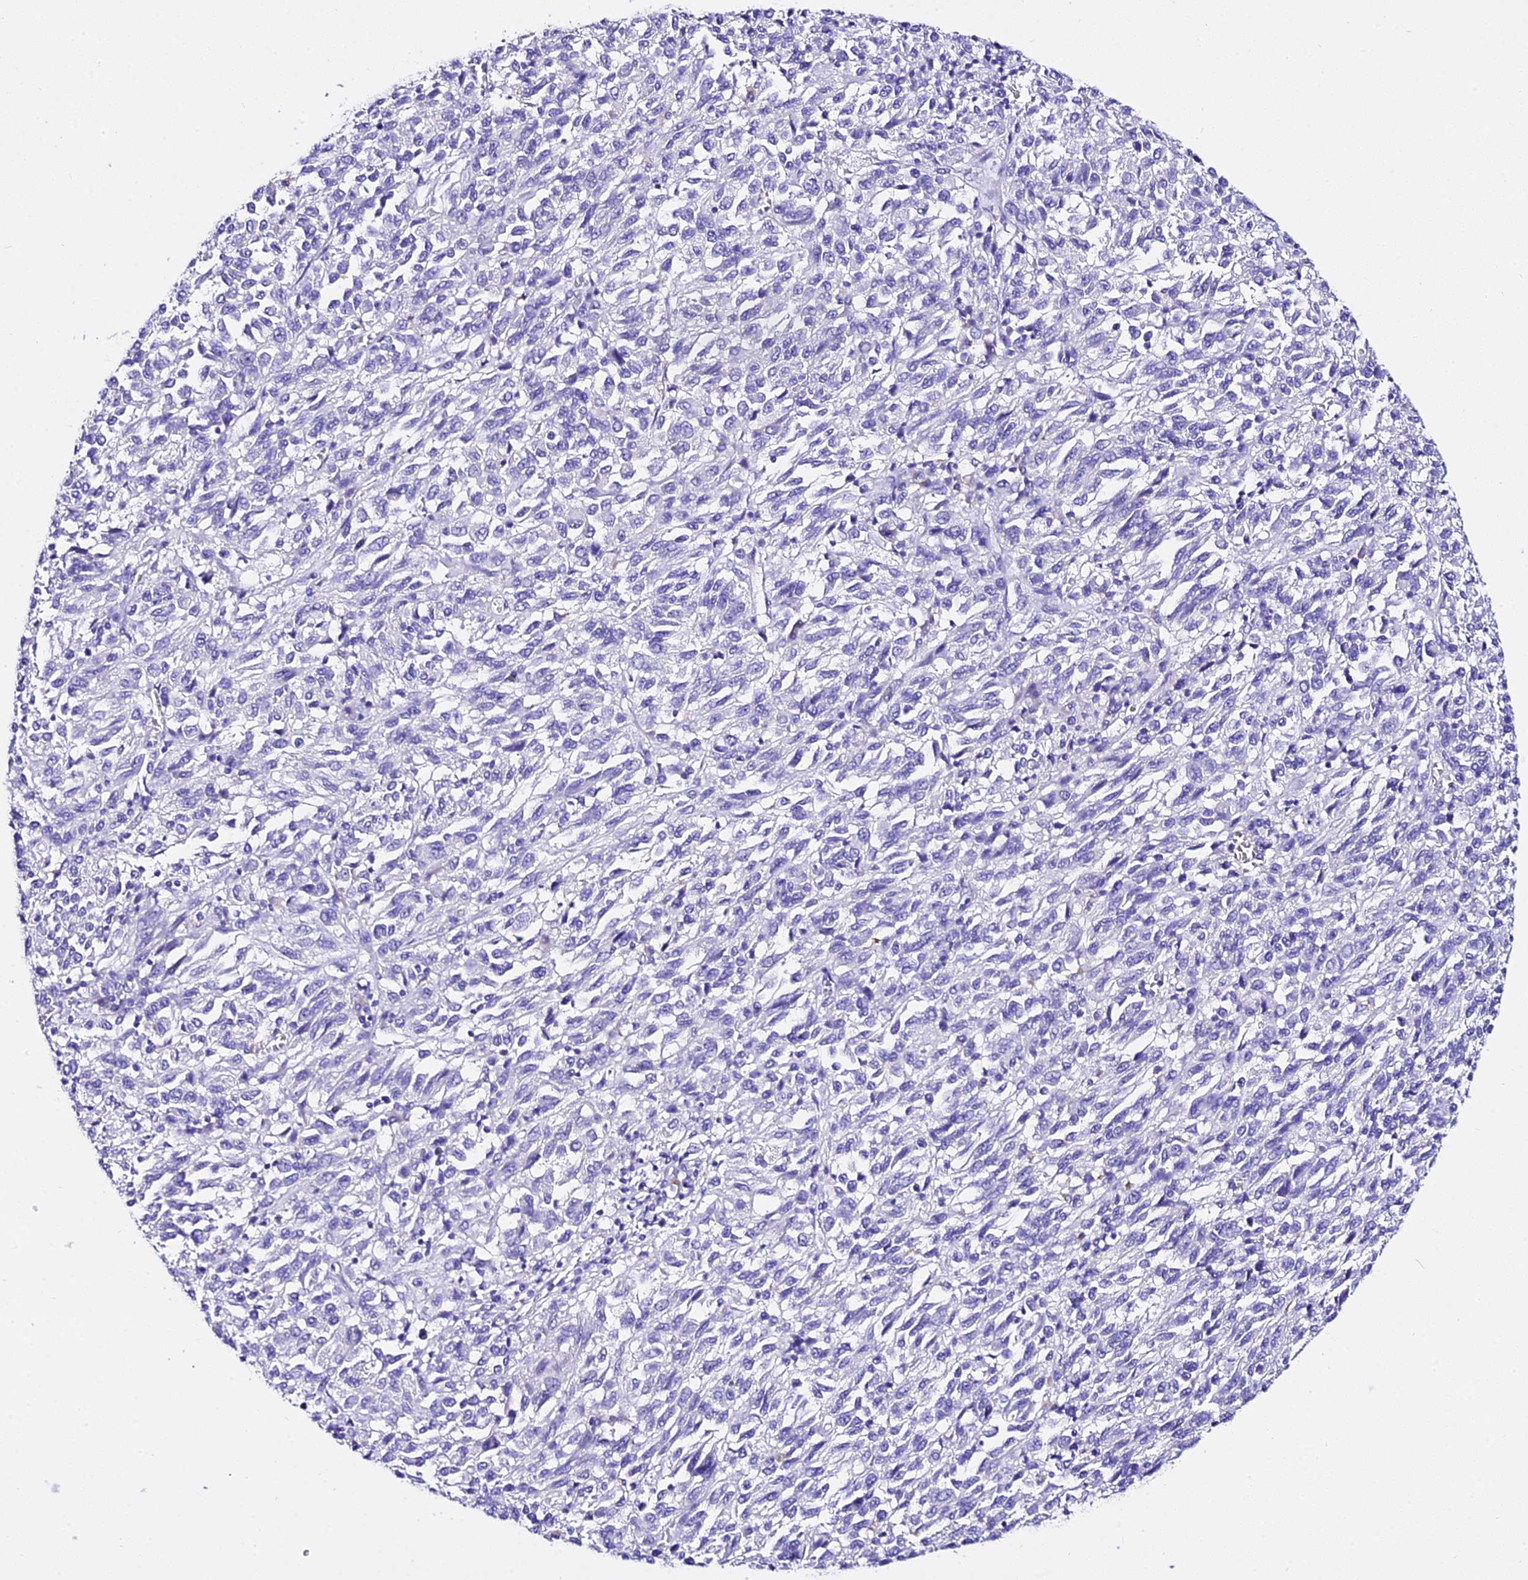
{"staining": {"intensity": "negative", "quantity": "none", "location": "none"}, "tissue": "melanoma", "cell_type": "Tumor cells", "image_type": "cancer", "snomed": [{"axis": "morphology", "description": "Malignant melanoma, Metastatic site"}, {"axis": "topography", "description": "Lung"}], "caption": "Malignant melanoma (metastatic site) was stained to show a protein in brown. There is no significant positivity in tumor cells.", "gene": "DEFB106A", "patient": {"sex": "male", "age": 64}}